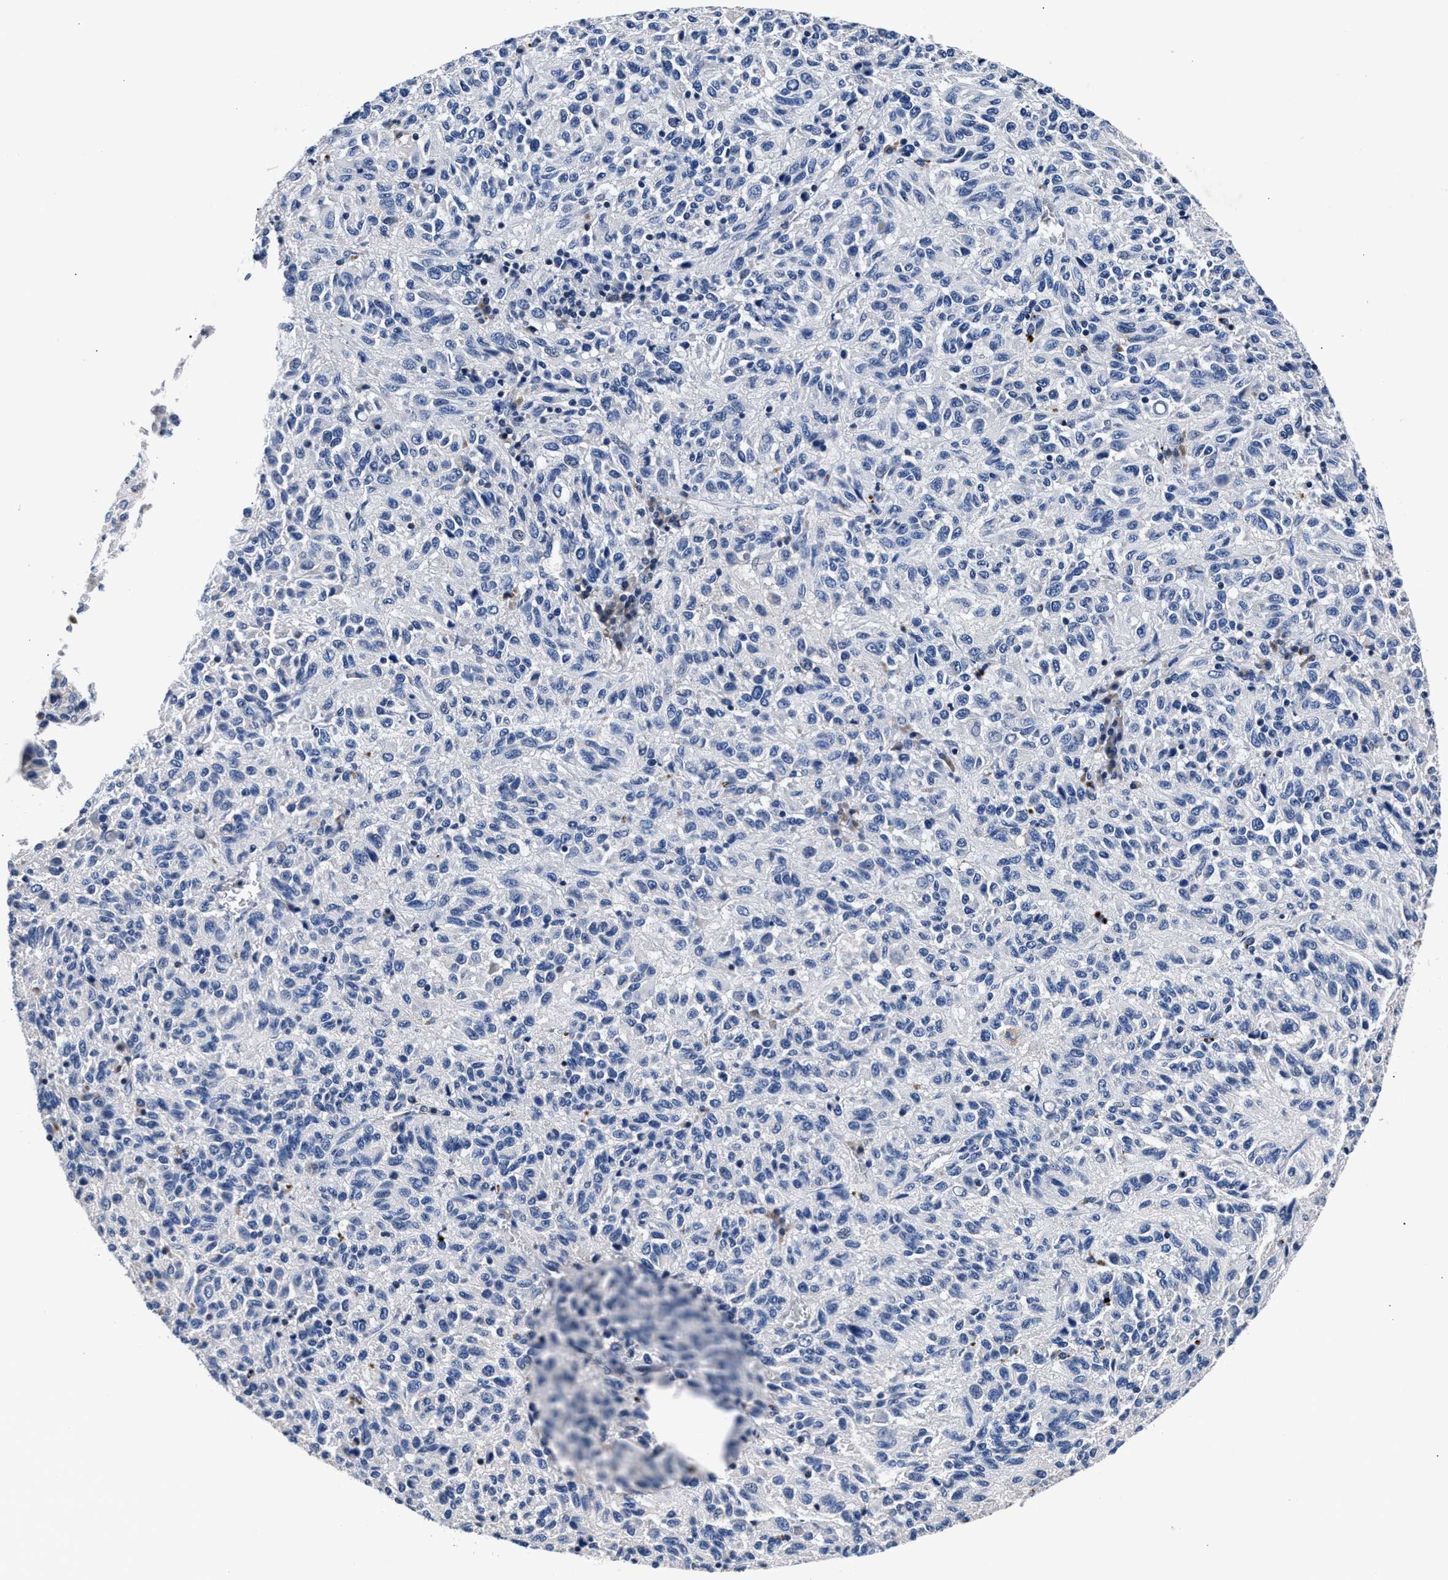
{"staining": {"intensity": "negative", "quantity": "none", "location": "none"}, "tissue": "melanoma", "cell_type": "Tumor cells", "image_type": "cancer", "snomed": [{"axis": "morphology", "description": "Malignant melanoma, Metastatic site"}, {"axis": "topography", "description": "Lung"}], "caption": "Immunohistochemical staining of malignant melanoma (metastatic site) exhibits no significant staining in tumor cells.", "gene": "PHF24", "patient": {"sex": "male", "age": 64}}